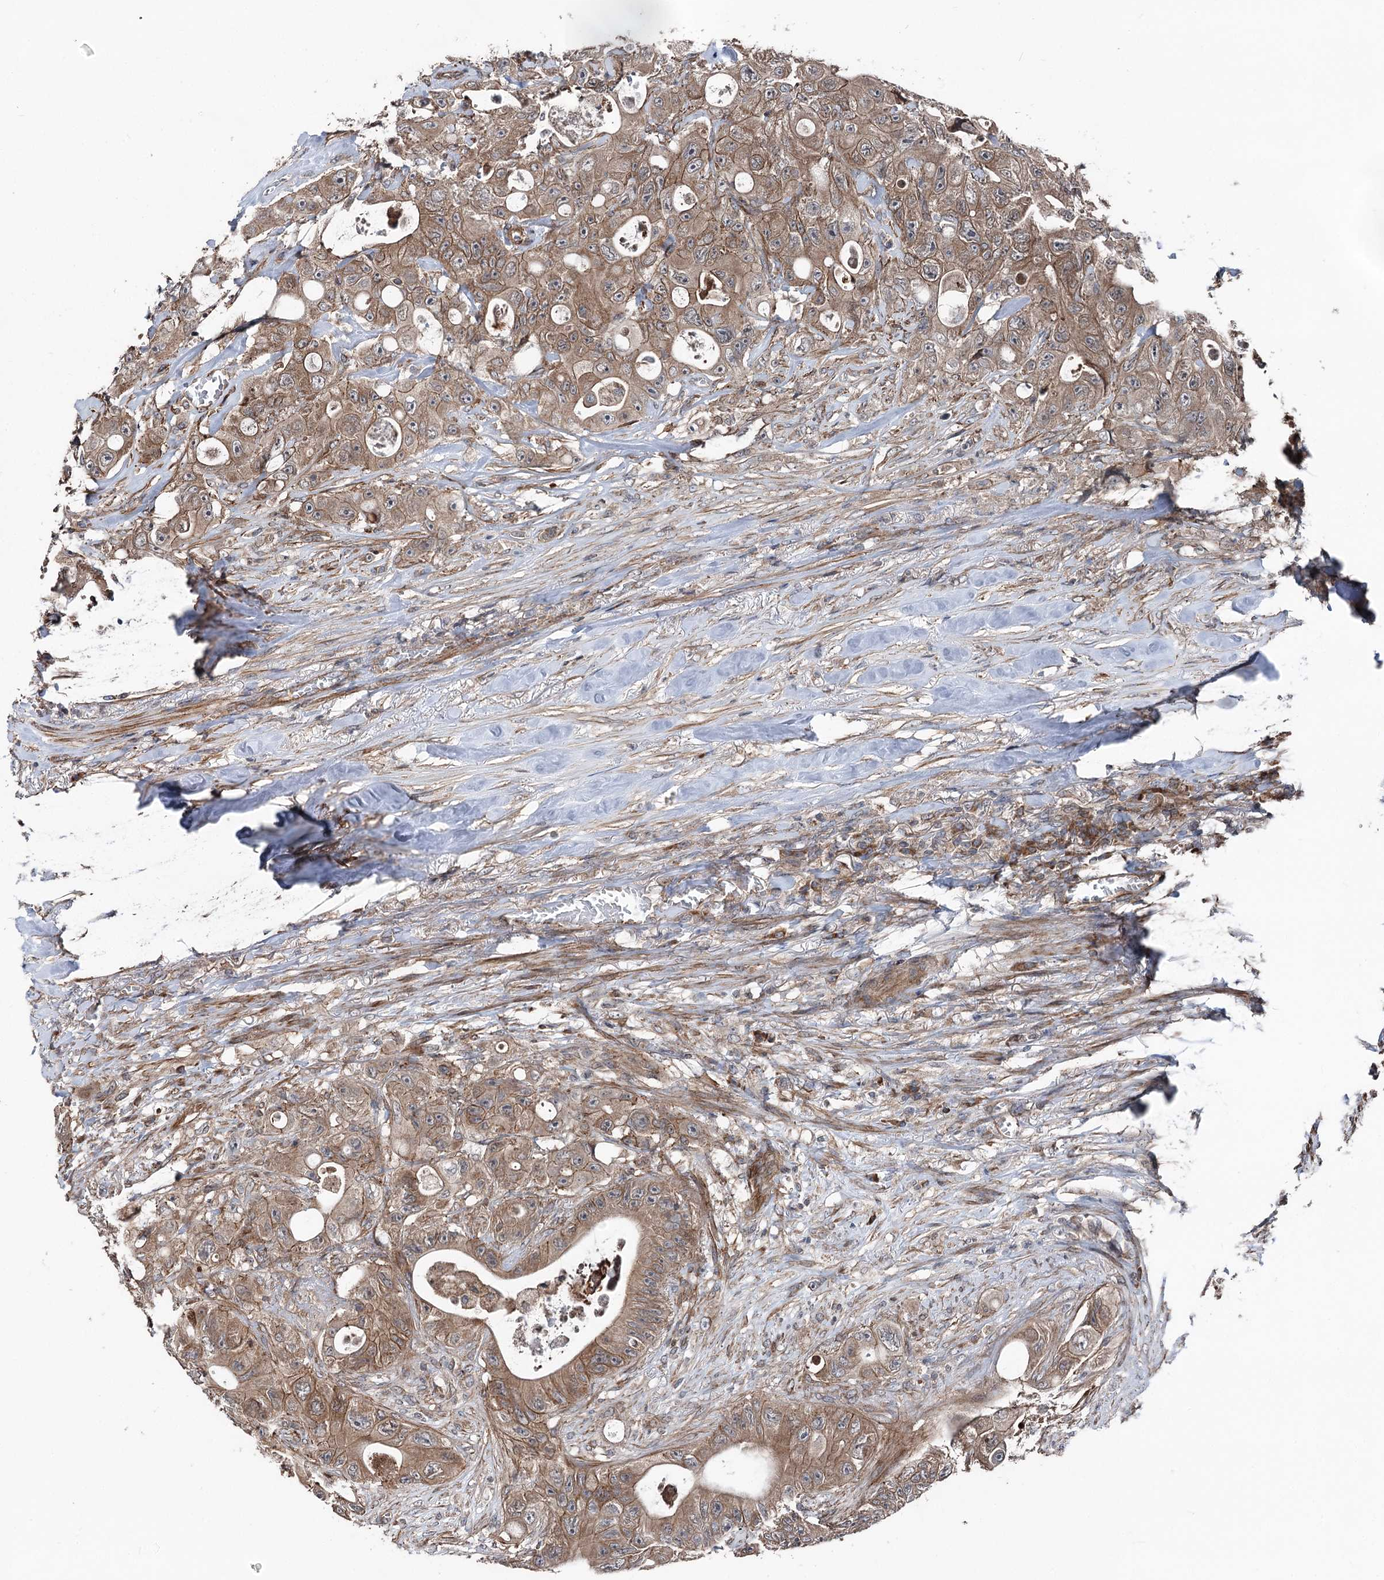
{"staining": {"intensity": "moderate", "quantity": ">75%", "location": "cytoplasmic/membranous"}, "tissue": "colorectal cancer", "cell_type": "Tumor cells", "image_type": "cancer", "snomed": [{"axis": "morphology", "description": "Adenocarcinoma, NOS"}, {"axis": "topography", "description": "Colon"}], "caption": "A histopathology image of colorectal cancer stained for a protein exhibits moderate cytoplasmic/membranous brown staining in tumor cells.", "gene": "ITFG2", "patient": {"sex": "female", "age": 46}}